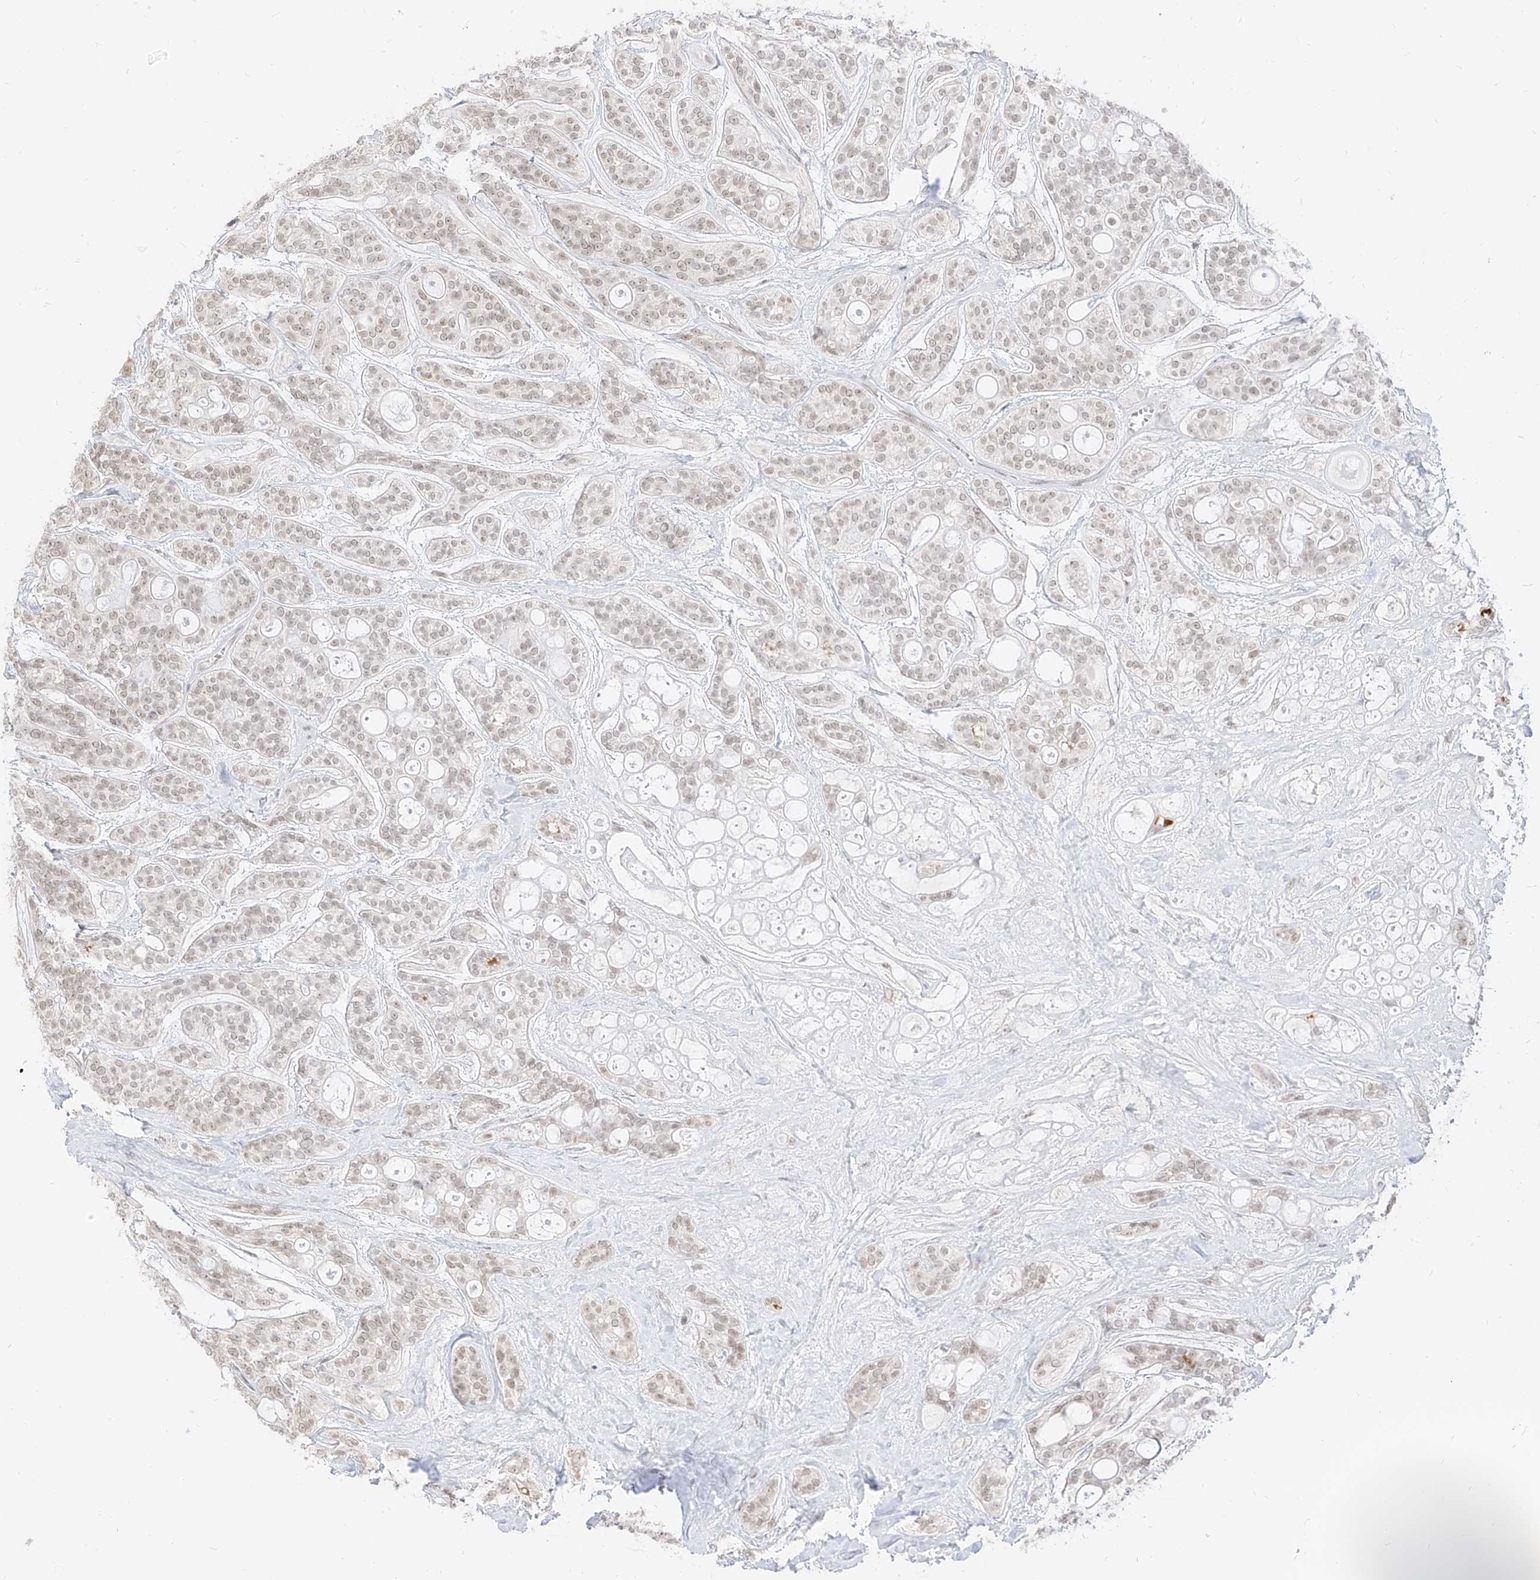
{"staining": {"intensity": "weak", "quantity": ">75%", "location": "nuclear"}, "tissue": "head and neck cancer", "cell_type": "Tumor cells", "image_type": "cancer", "snomed": [{"axis": "morphology", "description": "Adenocarcinoma, NOS"}, {"axis": "topography", "description": "Head-Neck"}], "caption": "Weak nuclear expression is appreciated in approximately >75% of tumor cells in head and neck cancer.", "gene": "SUPT5H", "patient": {"sex": "male", "age": 66}}